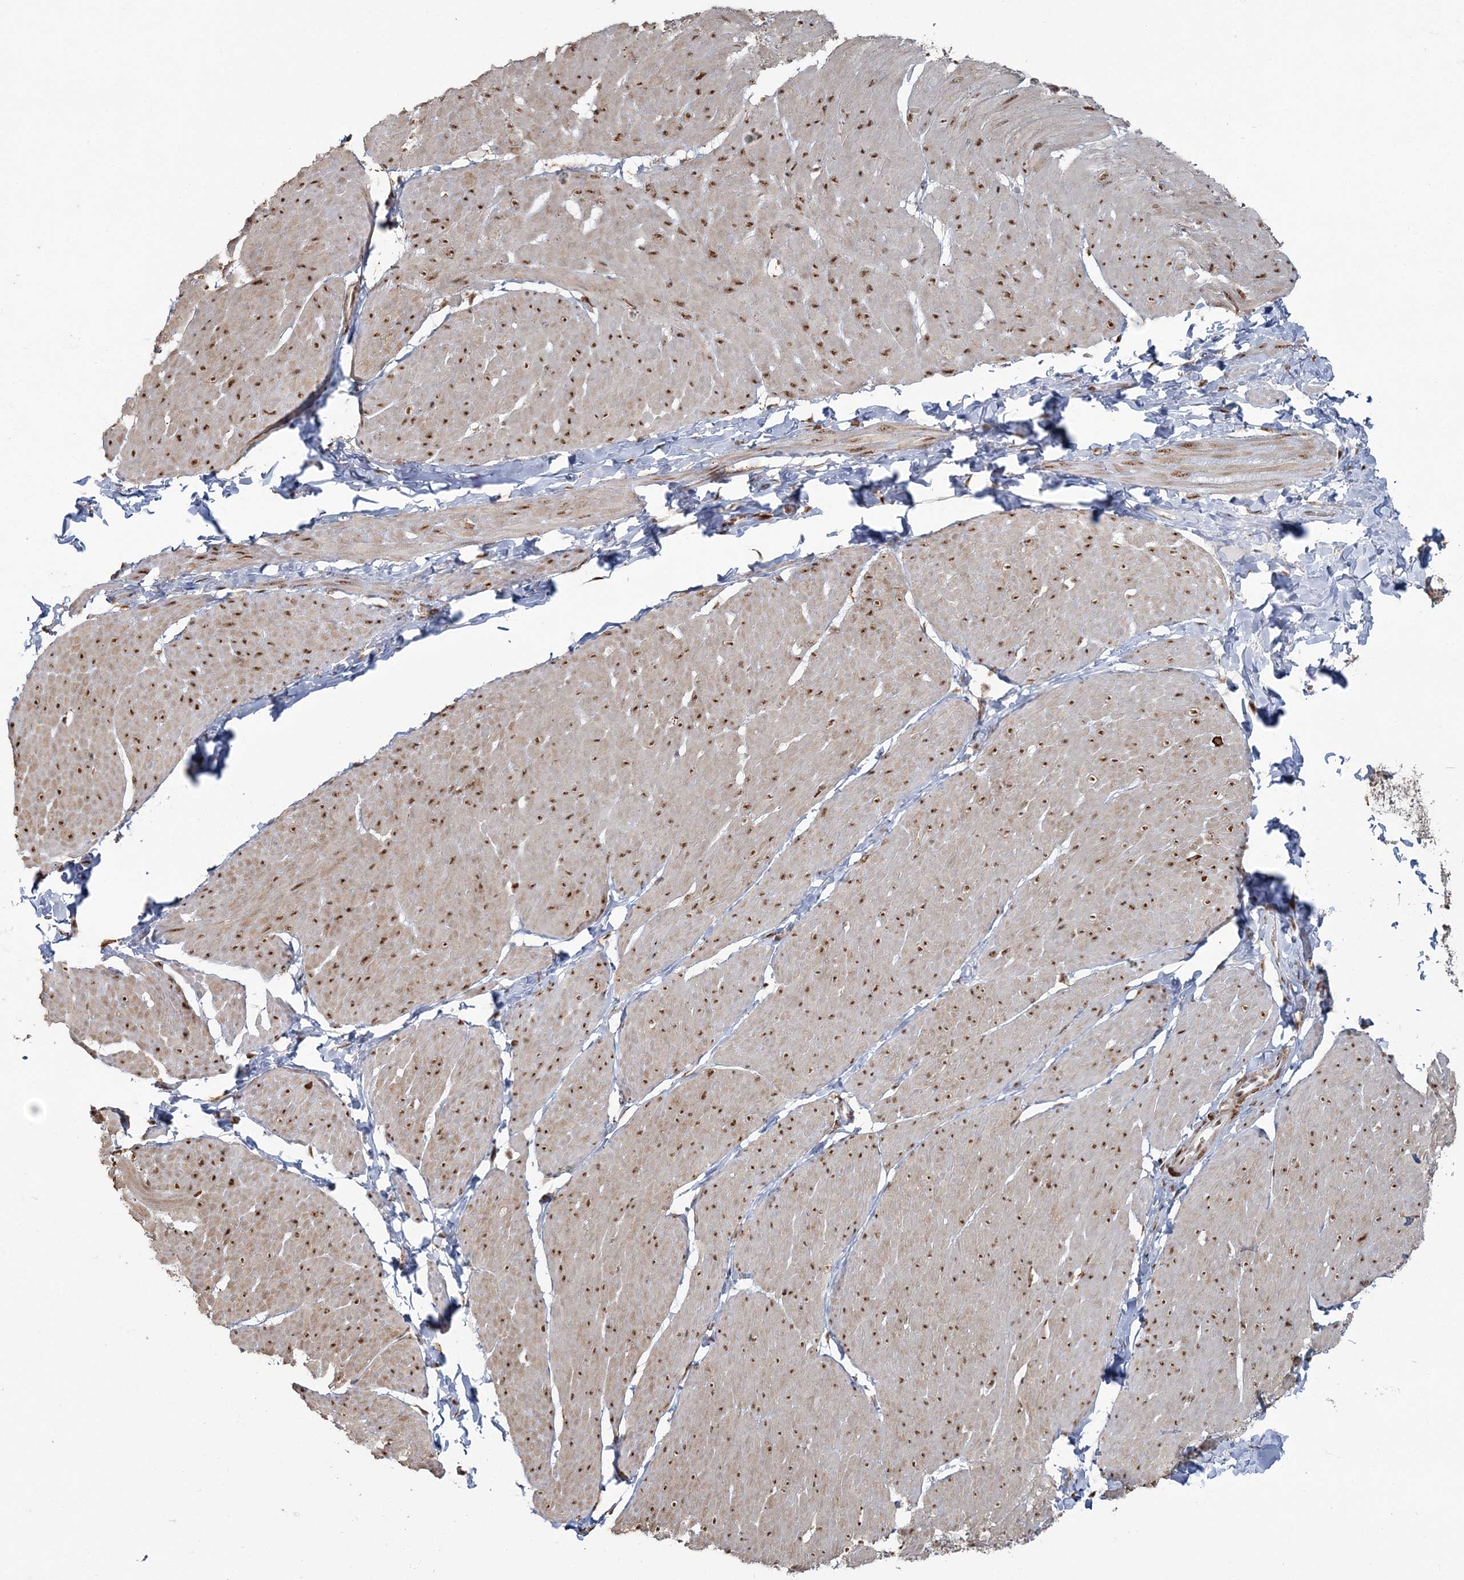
{"staining": {"intensity": "moderate", "quantity": ">75%", "location": "nuclear"}, "tissue": "smooth muscle", "cell_type": "Smooth muscle cells", "image_type": "normal", "snomed": [{"axis": "morphology", "description": "Urothelial carcinoma, High grade"}, {"axis": "topography", "description": "Urinary bladder"}], "caption": "IHC of unremarkable smooth muscle demonstrates medium levels of moderate nuclear positivity in about >75% of smooth muscle cells. (Brightfield microscopy of DAB IHC at high magnification).", "gene": "DDX46", "patient": {"sex": "male", "age": 46}}